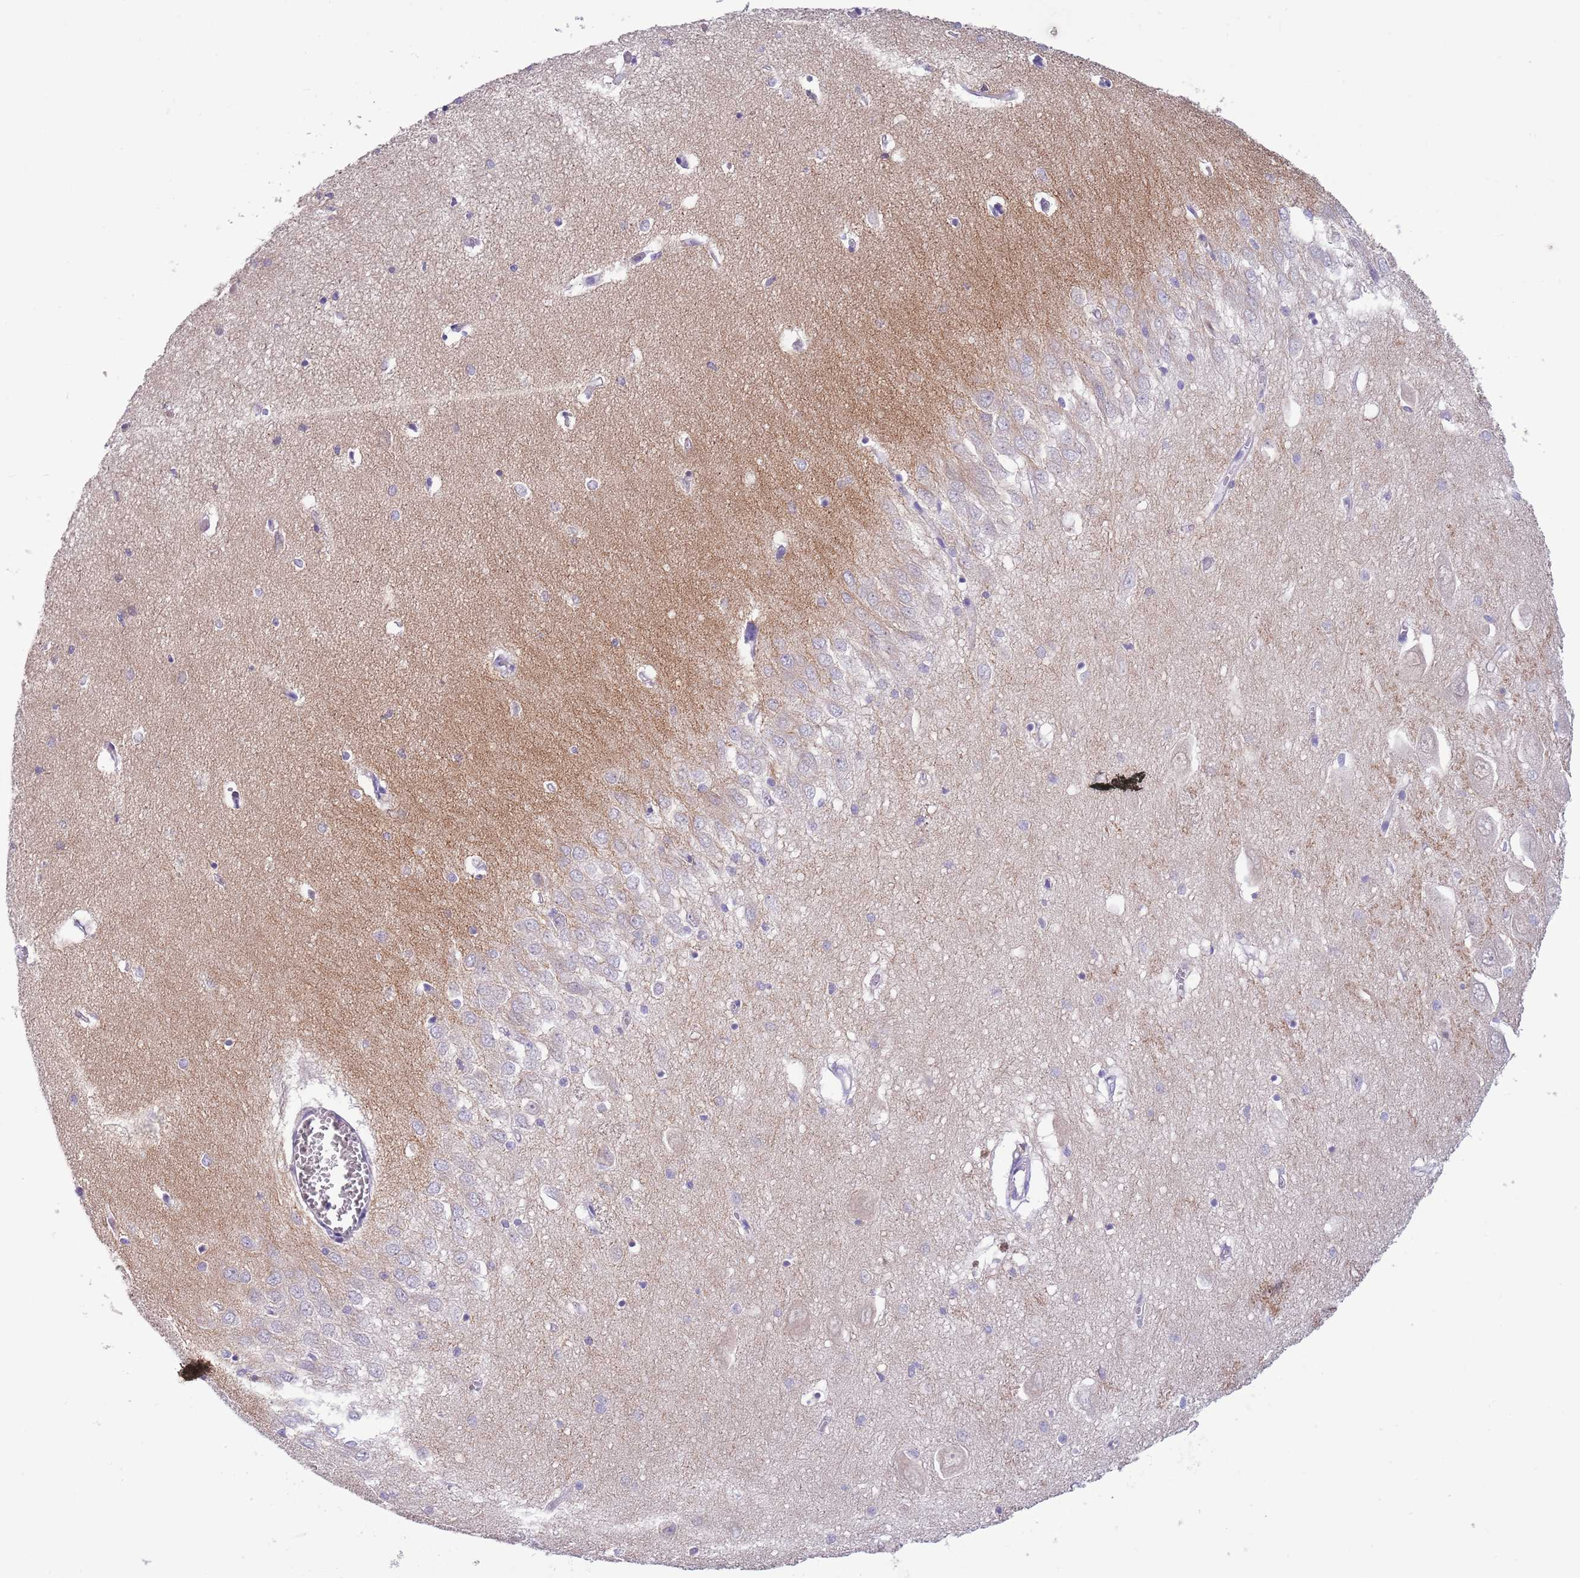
{"staining": {"intensity": "negative", "quantity": "none", "location": "none"}, "tissue": "hippocampus", "cell_type": "Glial cells", "image_type": "normal", "snomed": [{"axis": "morphology", "description": "Normal tissue, NOS"}, {"axis": "topography", "description": "Hippocampus"}], "caption": "Immunohistochemistry (IHC) micrograph of benign hippocampus stained for a protein (brown), which exhibits no positivity in glial cells. Brightfield microscopy of immunohistochemistry stained with DAB (3,3'-diaminobenzidine) (brown) and hematoxylin (blue), captured at high magnification.", "gene": "DDHD1", "patient": {"sex": "female", "age": 64}}